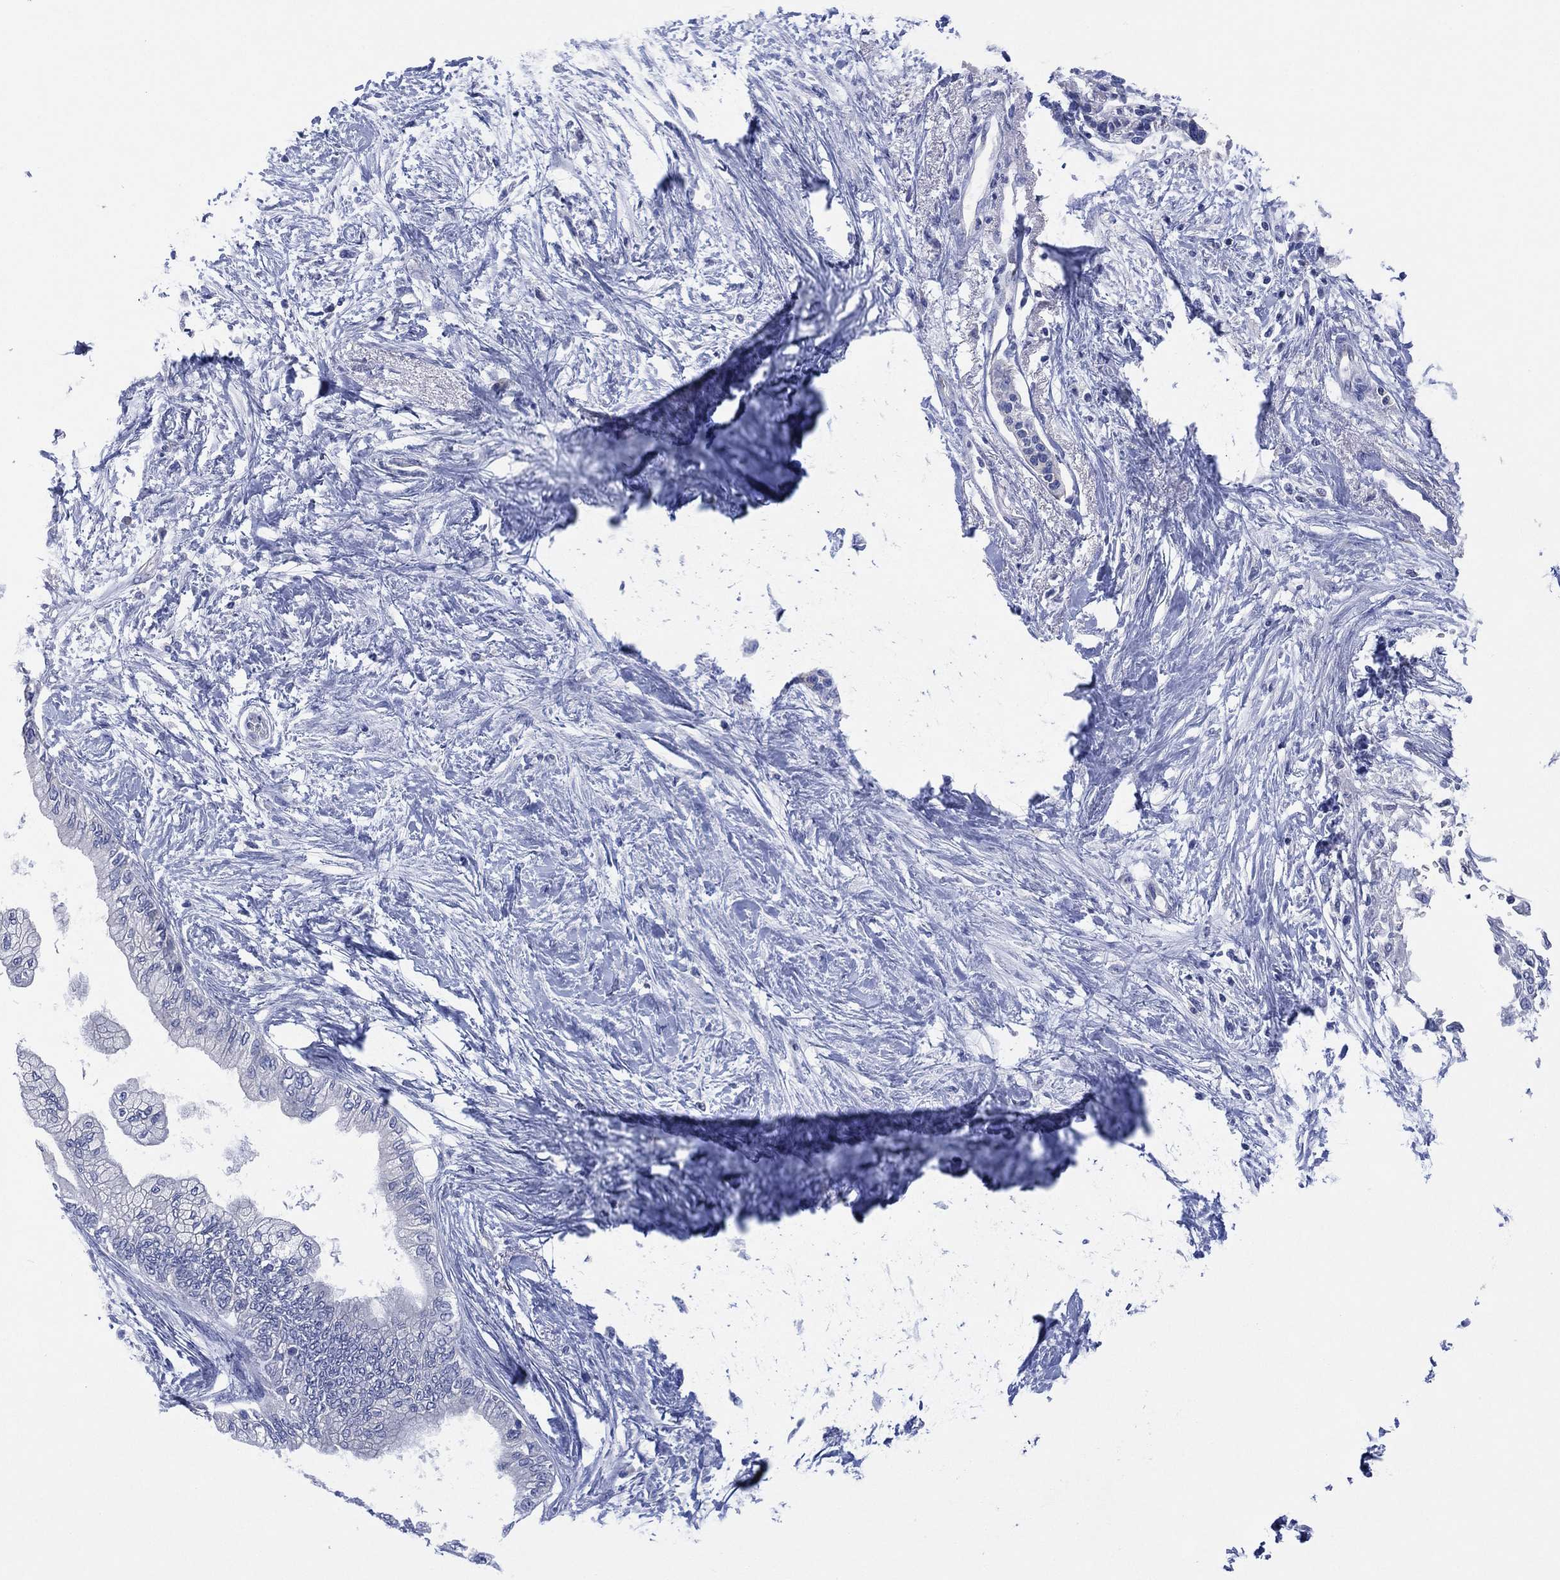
{"staining": {"intensity": "negative", "quantity": "none", "location": "none"}, "tissue": "pancreatic cancer", "cell_type": "Tumor cells", "image_type": "cancer", "snomed": [{"axis": "morphology", "description": "Normal tissue, NOS"}, {"axis": "morphology", "description": "Adenocarcinoma, NOS"}, {"axis": "topography", "description": "Pancreas"}, {"axis": "topography", "description": "Duodenum"}], "caption": "Immunohistochemistry of pancreatic cancer (adenocarcinoma) displays no expression in tumor cells.", "gene": "CHRNA3", "patient": {"sex": "female", "age": 60}}